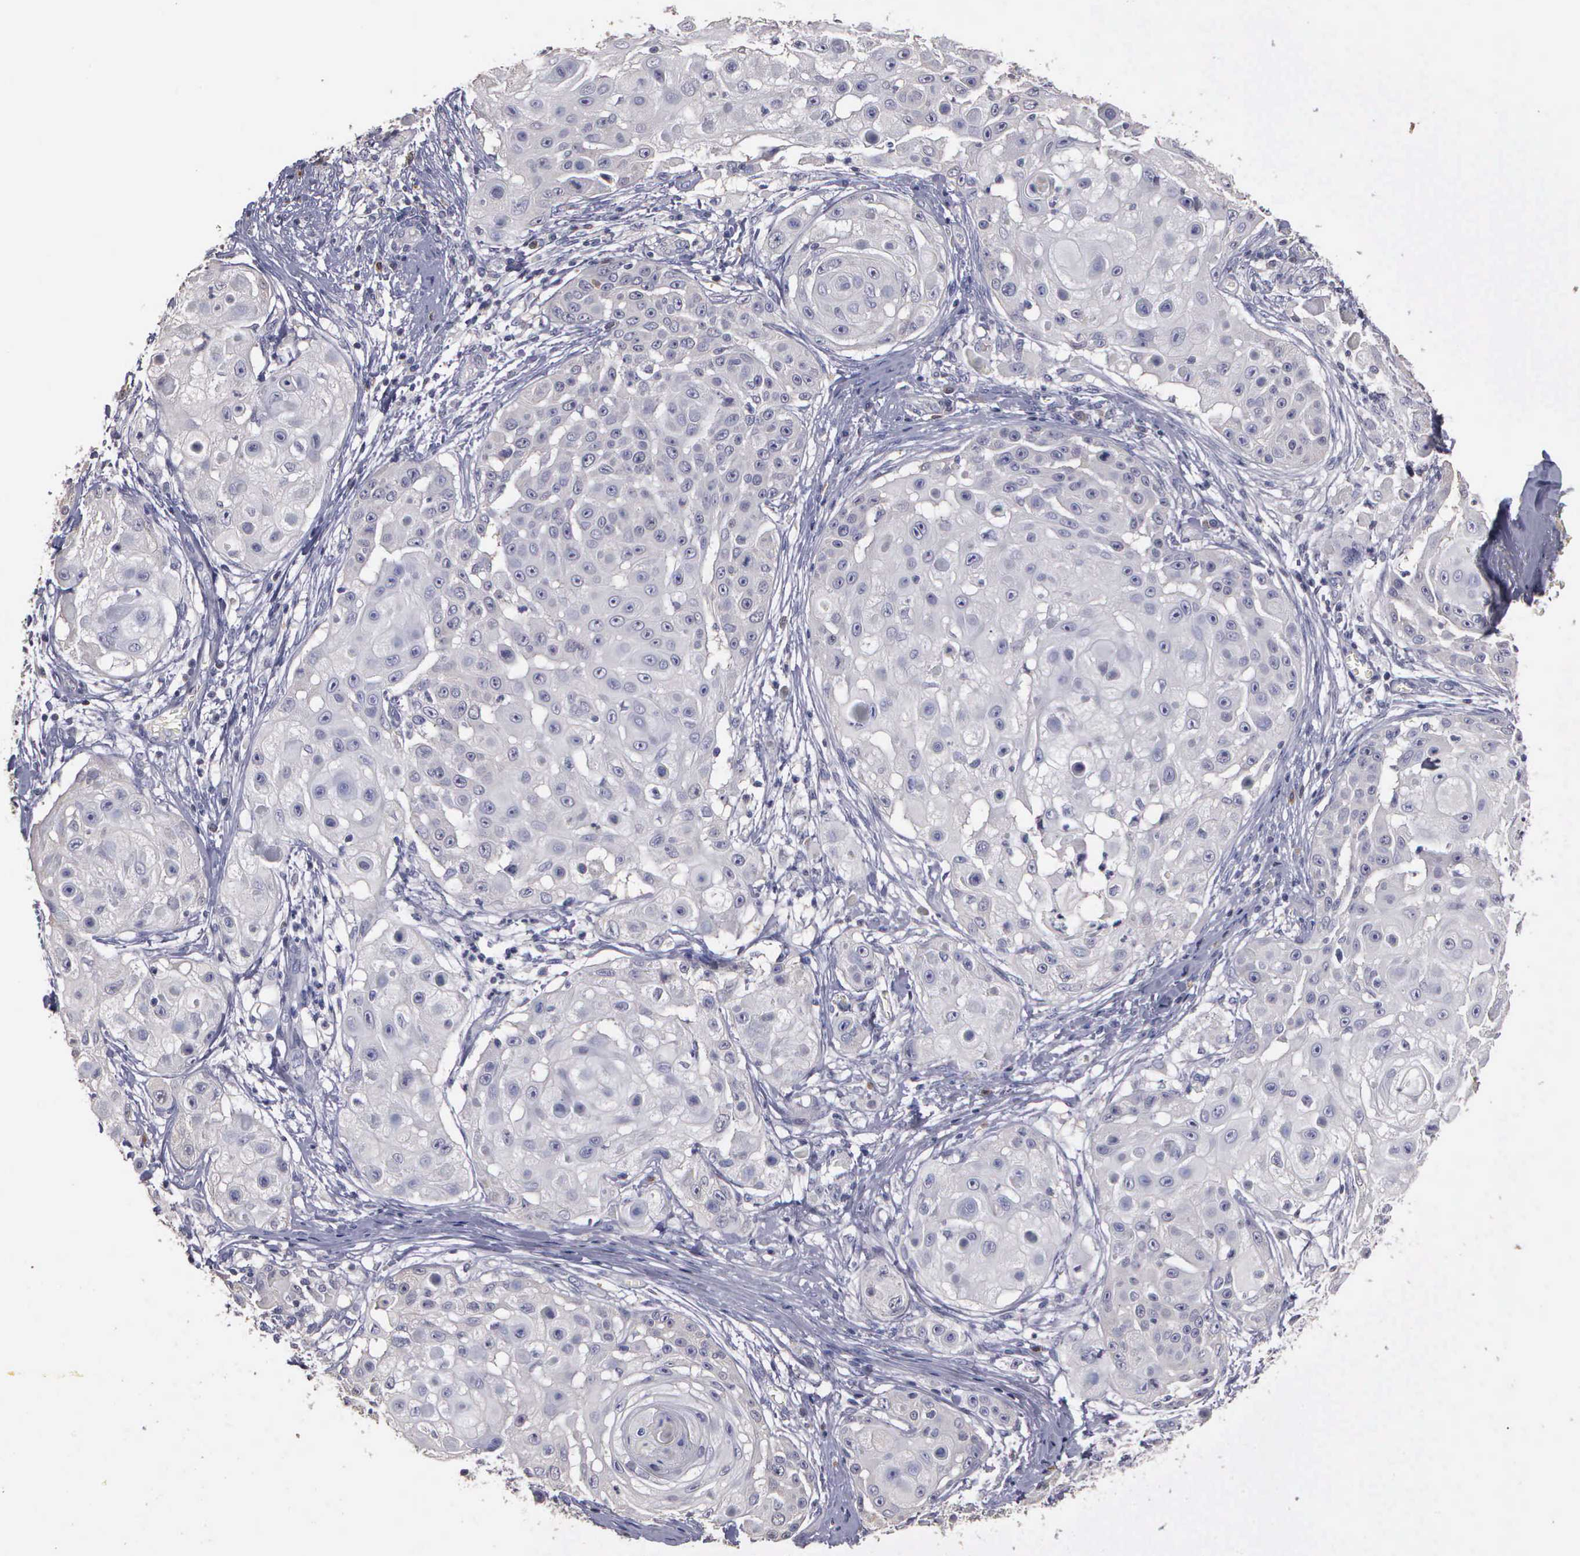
{"staining": {"intensity": "negative", "quantity": "none", "location": "none"}, "tissue": "skin cancer", "cell_type": "Tumor cells", "image_type": "cancer", "snomed": [{"axis": "morphology", "description": "Squamous cell carcinoma, NOS"}, {"axis": "topography", "description": "Skin"}], "caption": "Tumor cells show no significant positivity in skin cancer.", "gene": "ENO3", "patient": {"sex": "female", "age": 57}}